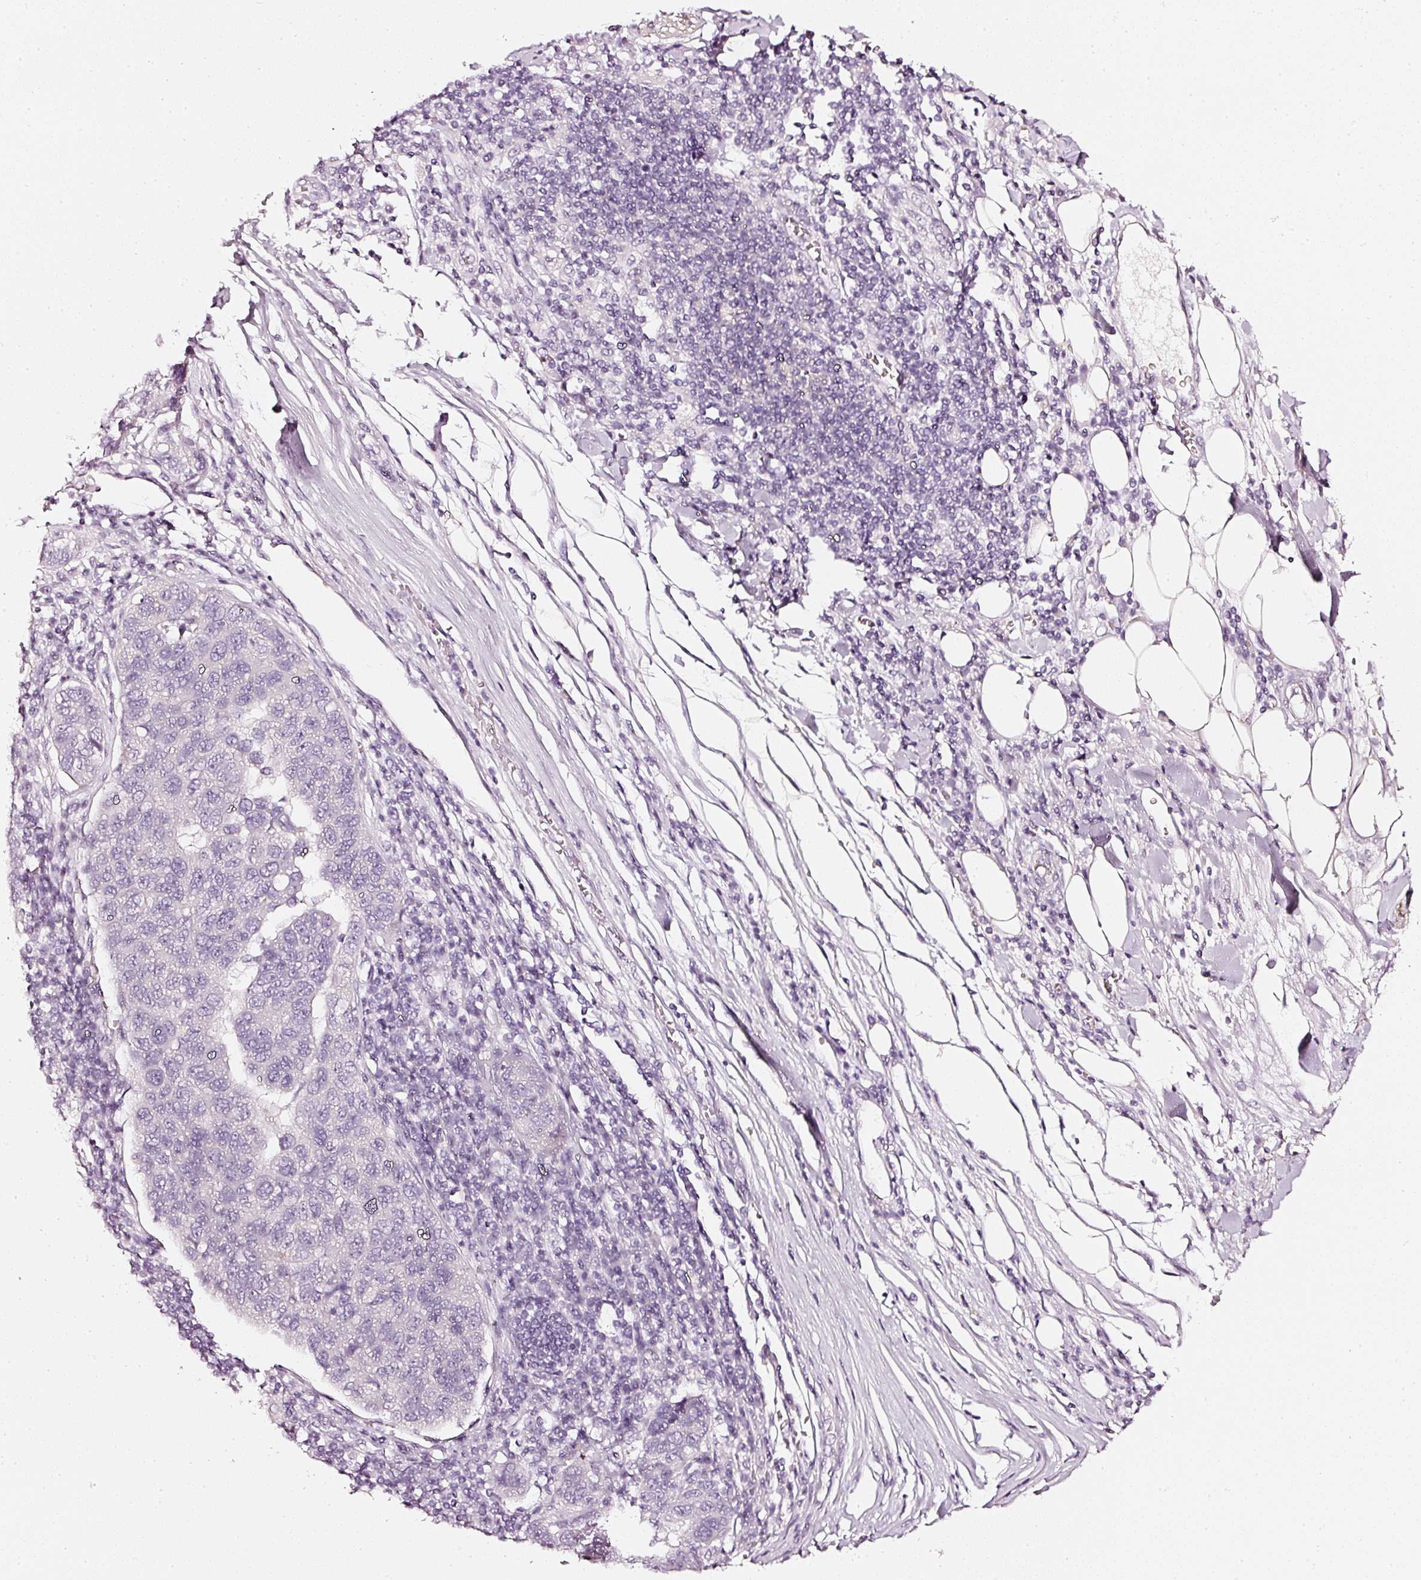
{"staining": {"intensity": "negative", "quantity": "none", "location": "none"}, "tissue": "pancreatic cancer", "cell_type": "Tumor cells", "image_type": "cancer", "snomed": [{"axis": "morphology", "description": "Adenocarcinoma, NOS"}, {"axis": "topography", "description": "Pancreas"}], "caption": "The photomicrograph reveals no staining of tumor cells in adenocarcinoma (pancreatic).", "gene": "CNP", "patient": {"sex": "female", "age": 61}}